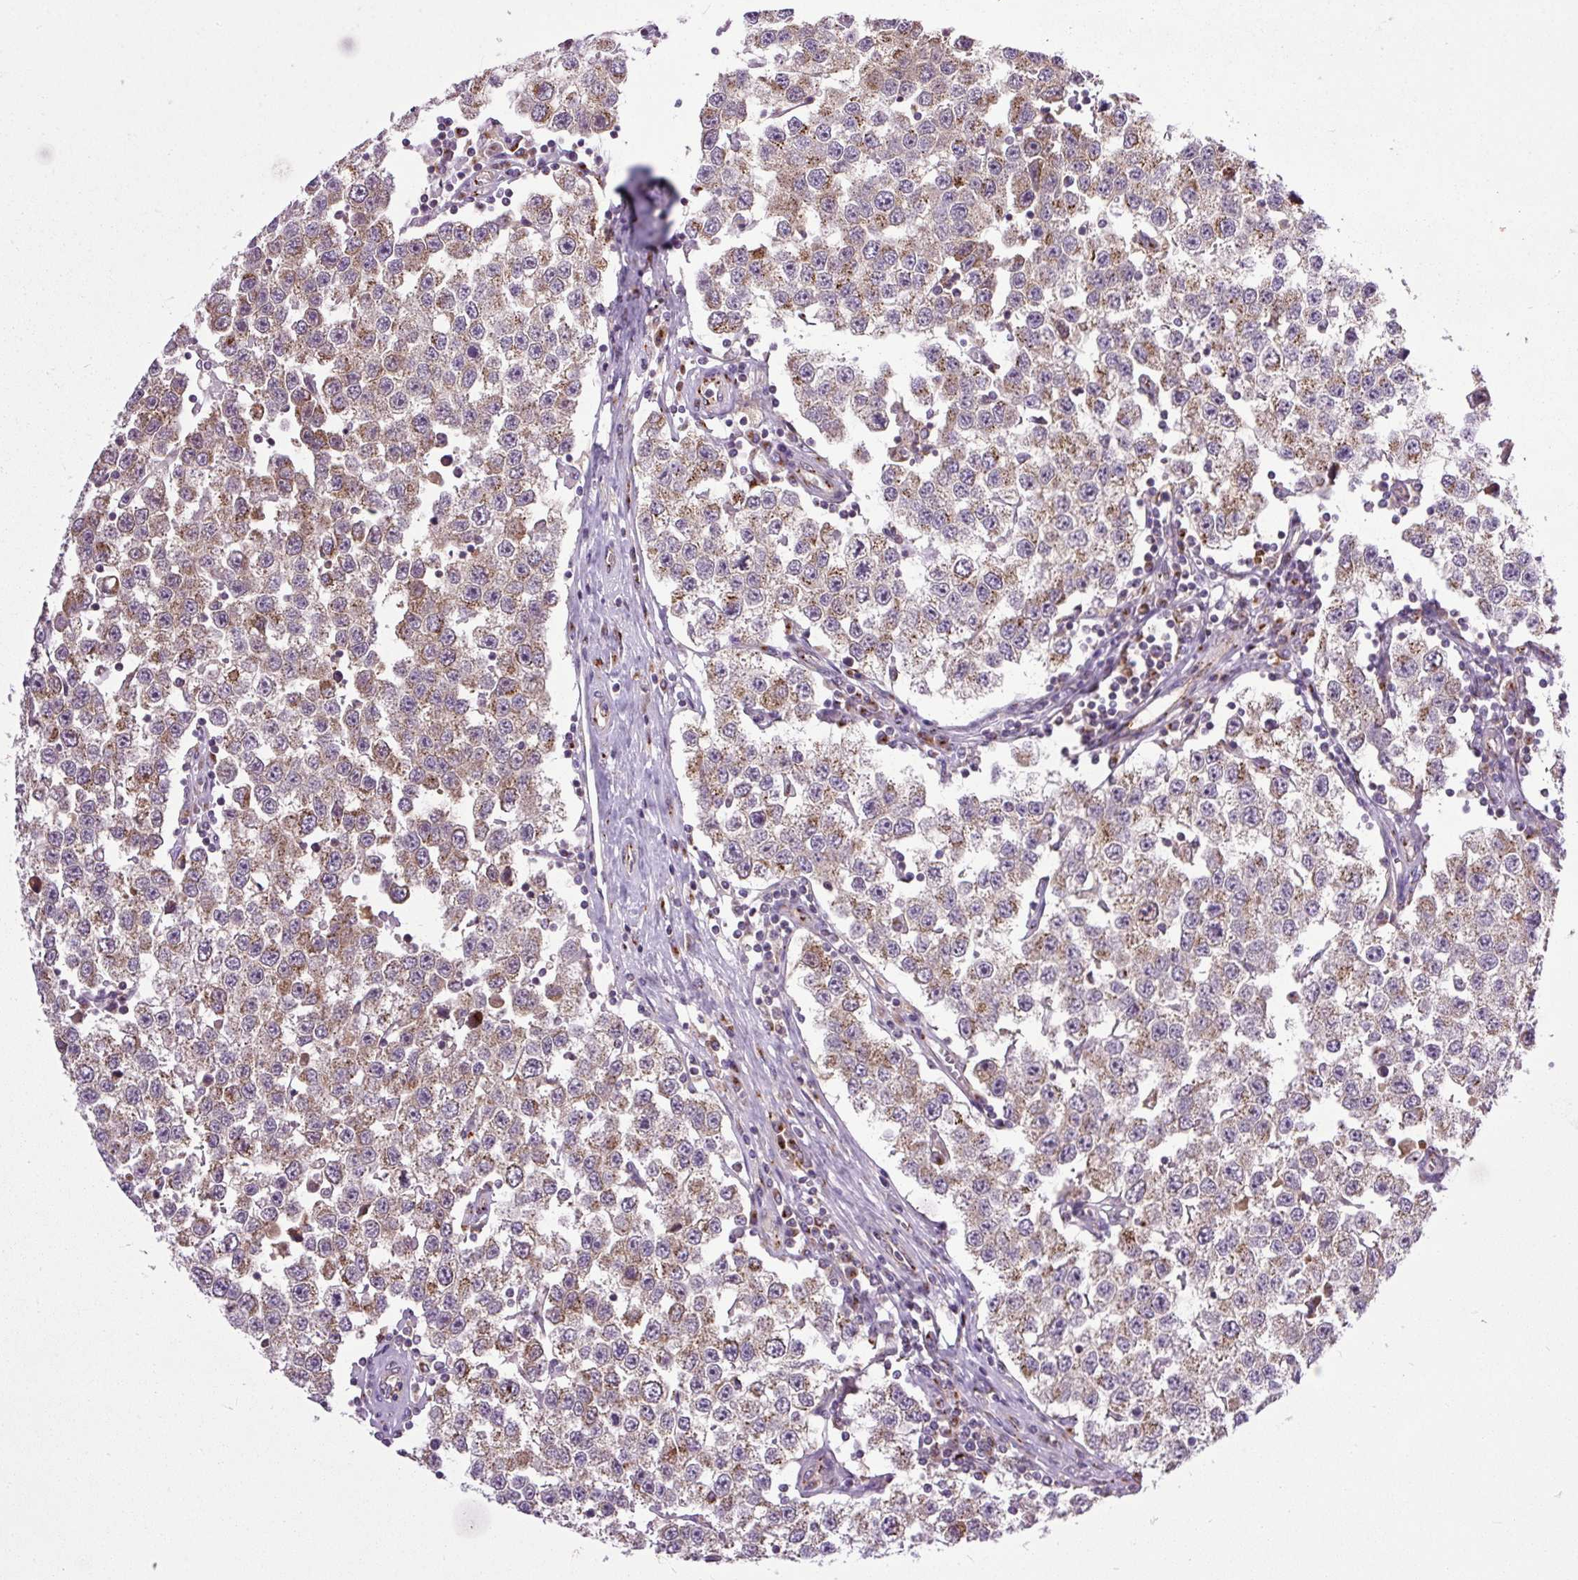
{"staining": {"intensity": "moderate", "quantity": "25%-75%", "location": "cytoplasmic/membranous"}, "tissue": "testis cancer", "cell_type": "Tumor cells", "image_type": "cancer", "snomed": [{"axis": "morphology", "description": "Seminoma, NOS"}, {"axis": "topography", "description": "Testis"}], "caption": "This histopathology image displays seminoma (testis) stained with immunohistochemistry to label a protein in brown. The cytoplasmic/membranous of tumor cells show moderate positivity for the protein. Nuclei are counter-stained blue.", "gene": "MSMP", "patient": {"sex": "male", "age": 34}}